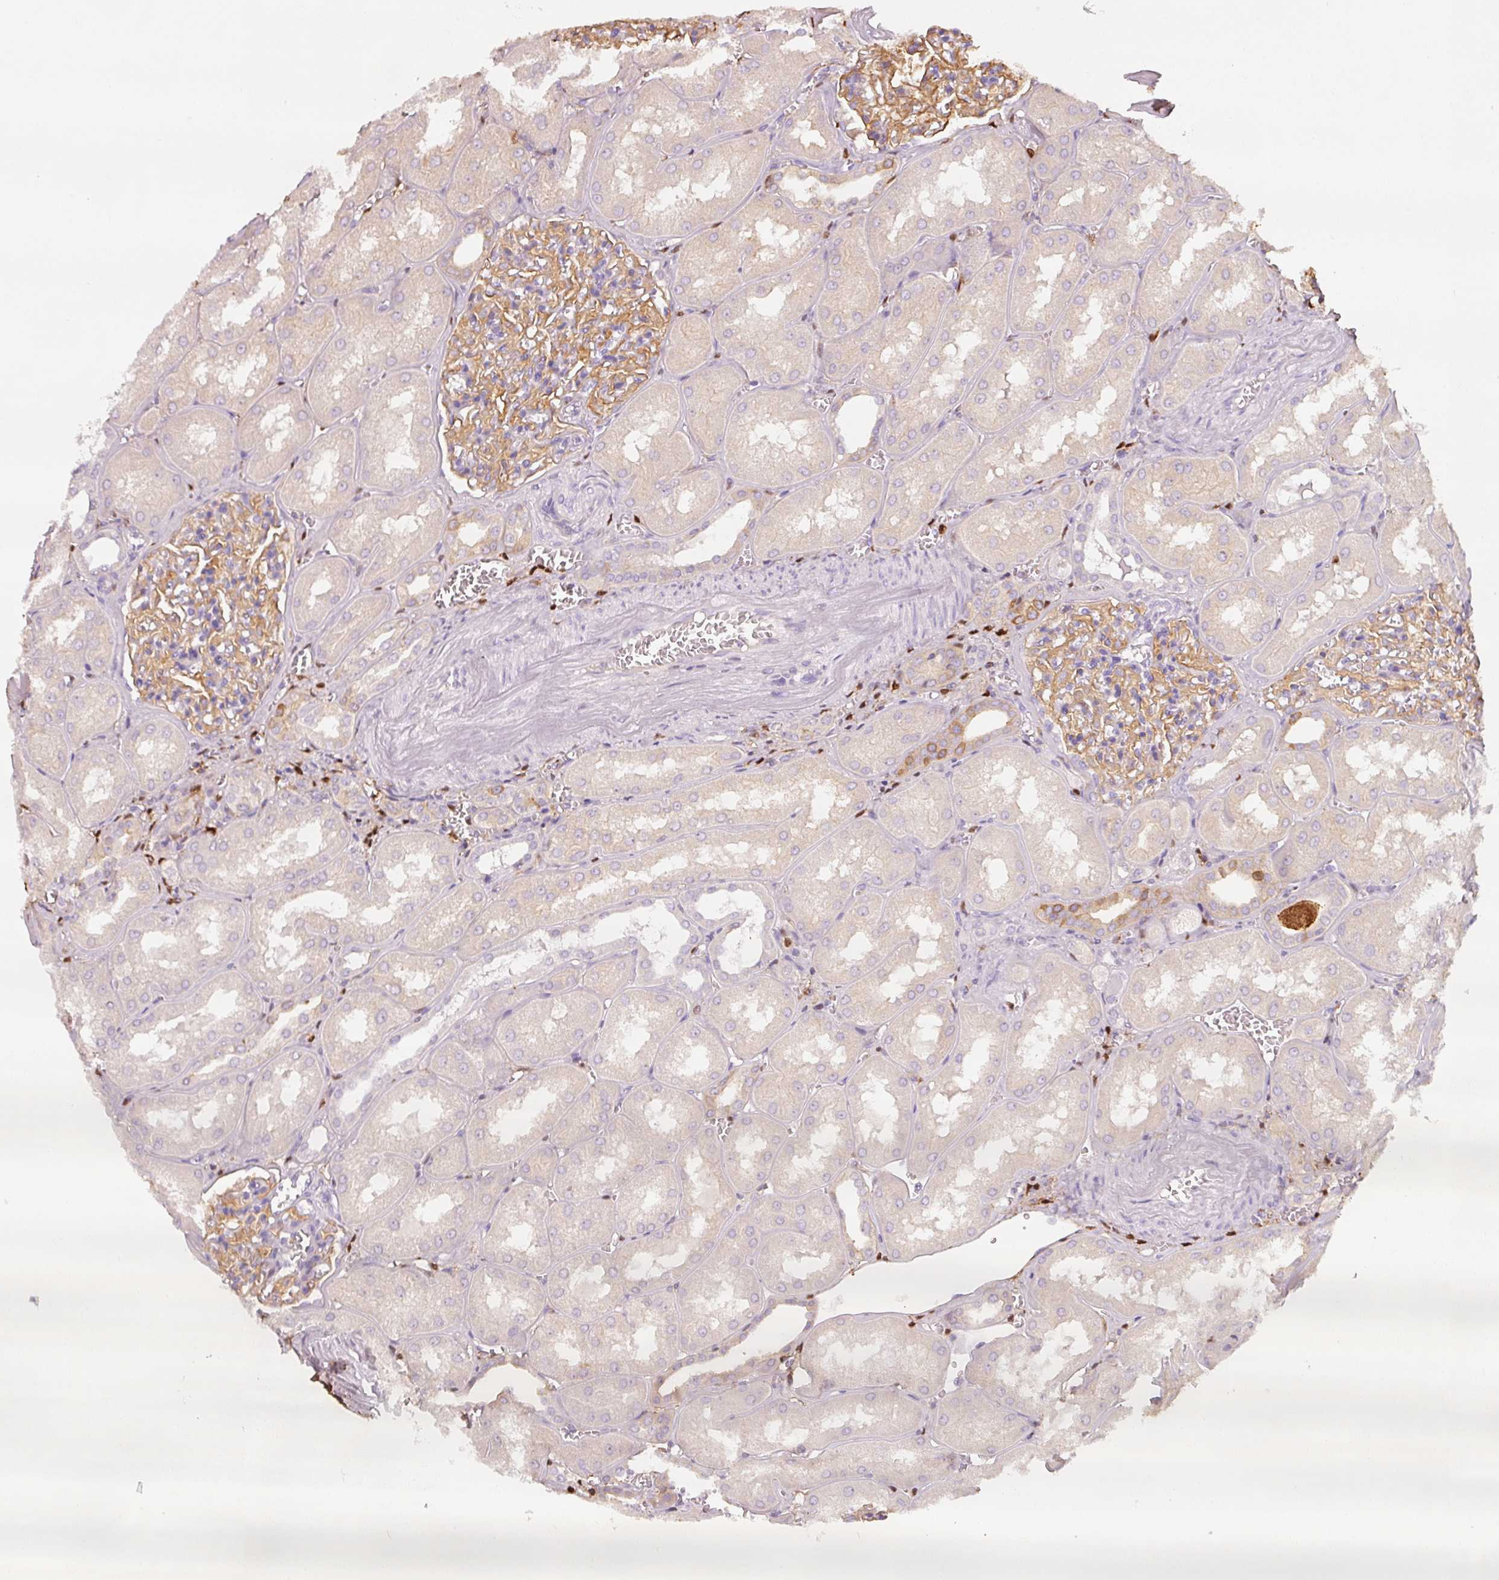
{"staining": {"intensity": "moderate", "quantity": ">75%", "location": "cytoplasmic/membranous"}, "tissue": "kidney", "cell_type": "Cells in glomeruli", "image_type": "normal", "snomed": [{"axis": "morphology", "description": "Normal tissue, NOS"}, {"axis": "topography", "description": "Kidney"}], "caption": "Immunohistochemical staining of unremarkable human kidney reveals moderate cytoplasmic/membranous protein positivity in about >75% of cells in glomeruli.", "gene": "IQGAP2", "patient": {"sex": "male", "age": 61}}